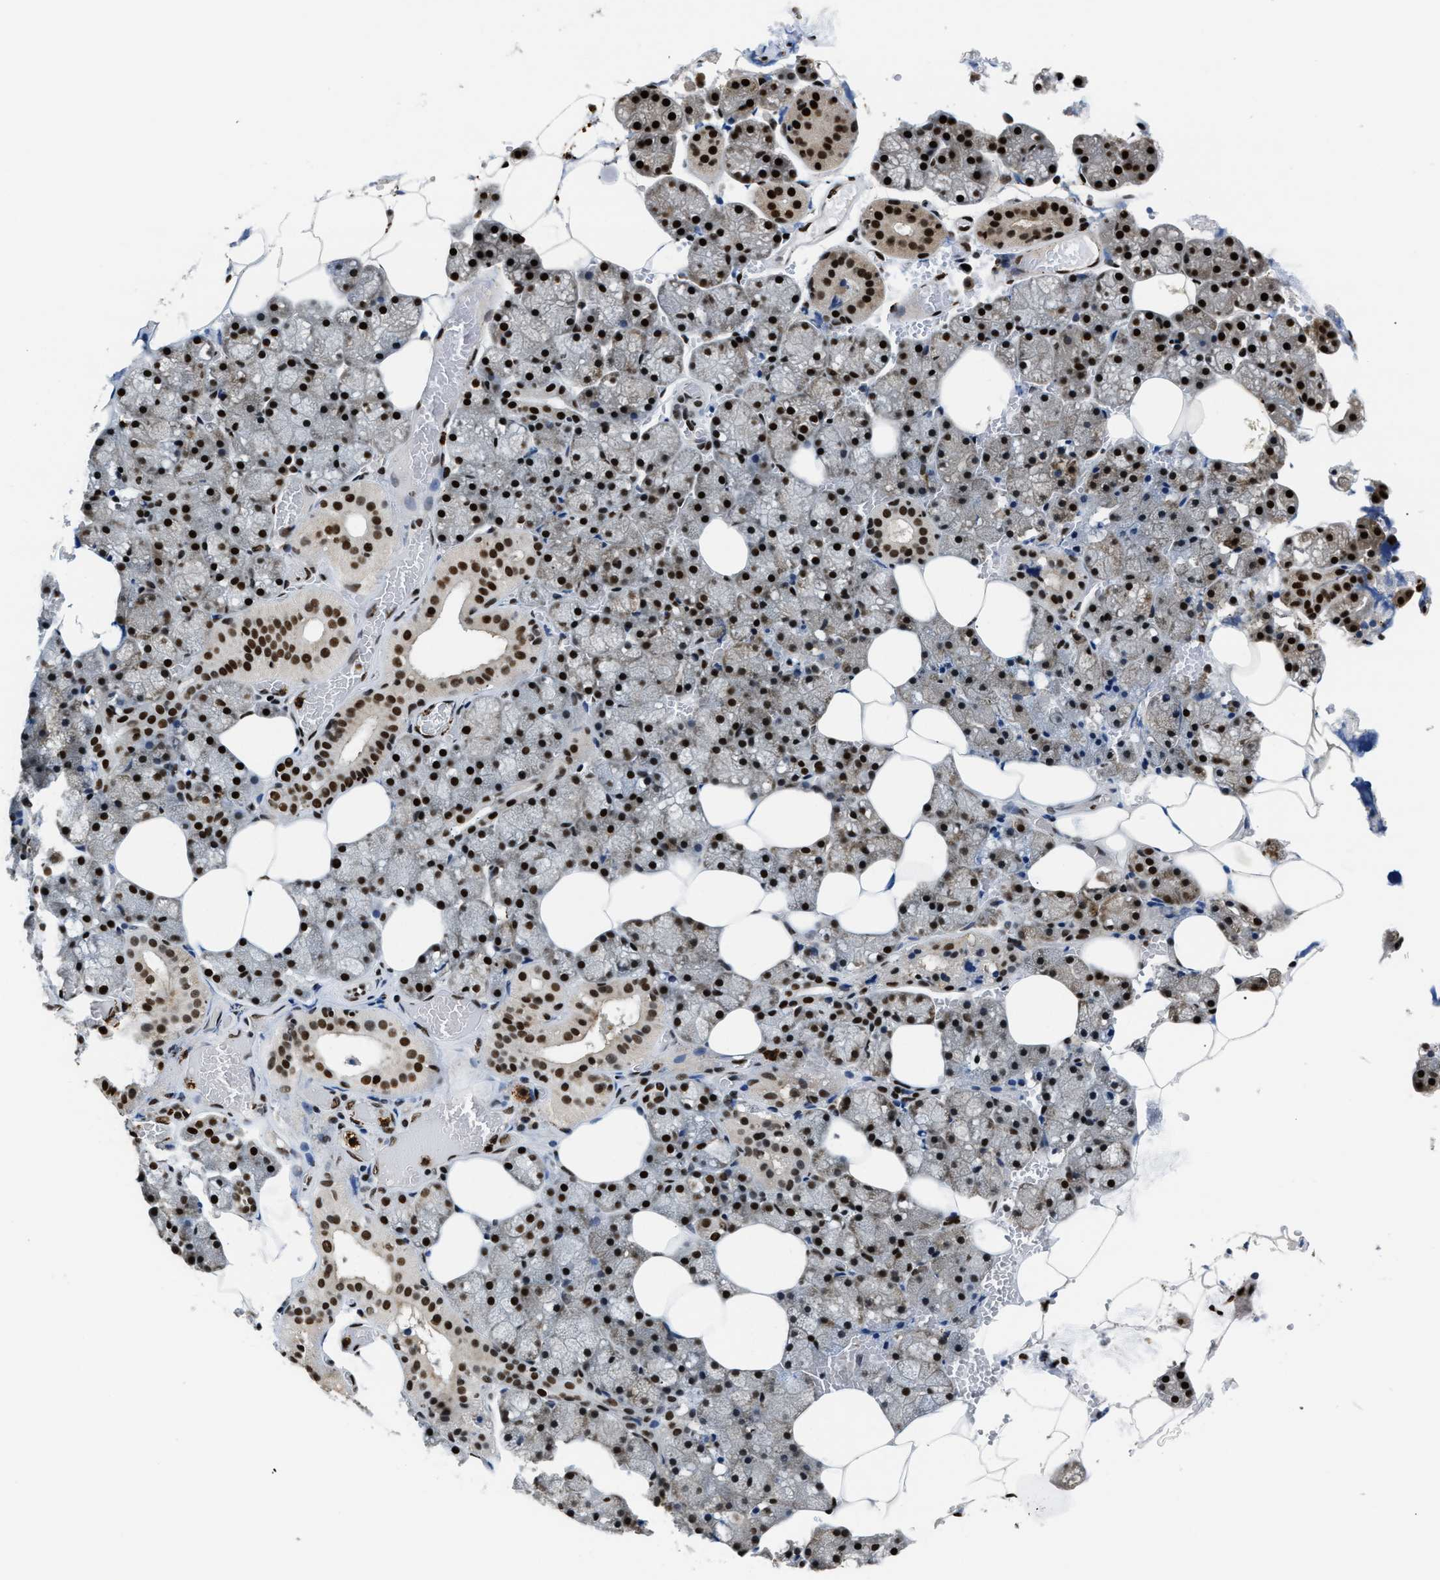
{"staining": {"intensity": "strong", "quantity": ">75%", "location": "cytoplasmic/membranous,nuclear"}, "tissue": "salivary gland", "cell_type": "Glandular cells", "image_type": "normal", "snomed": [{"axis": "morphology", "description": "Normal tissue, NOS"}, {"axis": "topography", "description": "Salivary gland"}], "caption": "The histopathology image reveals a brown stain indicating the presence of a protein in the cytoplasmic/membranous,nuclear of glandular cells in salivary gland.", "gene": "CCNDBP1", "patient": {"sex": "male", "age": 62}}